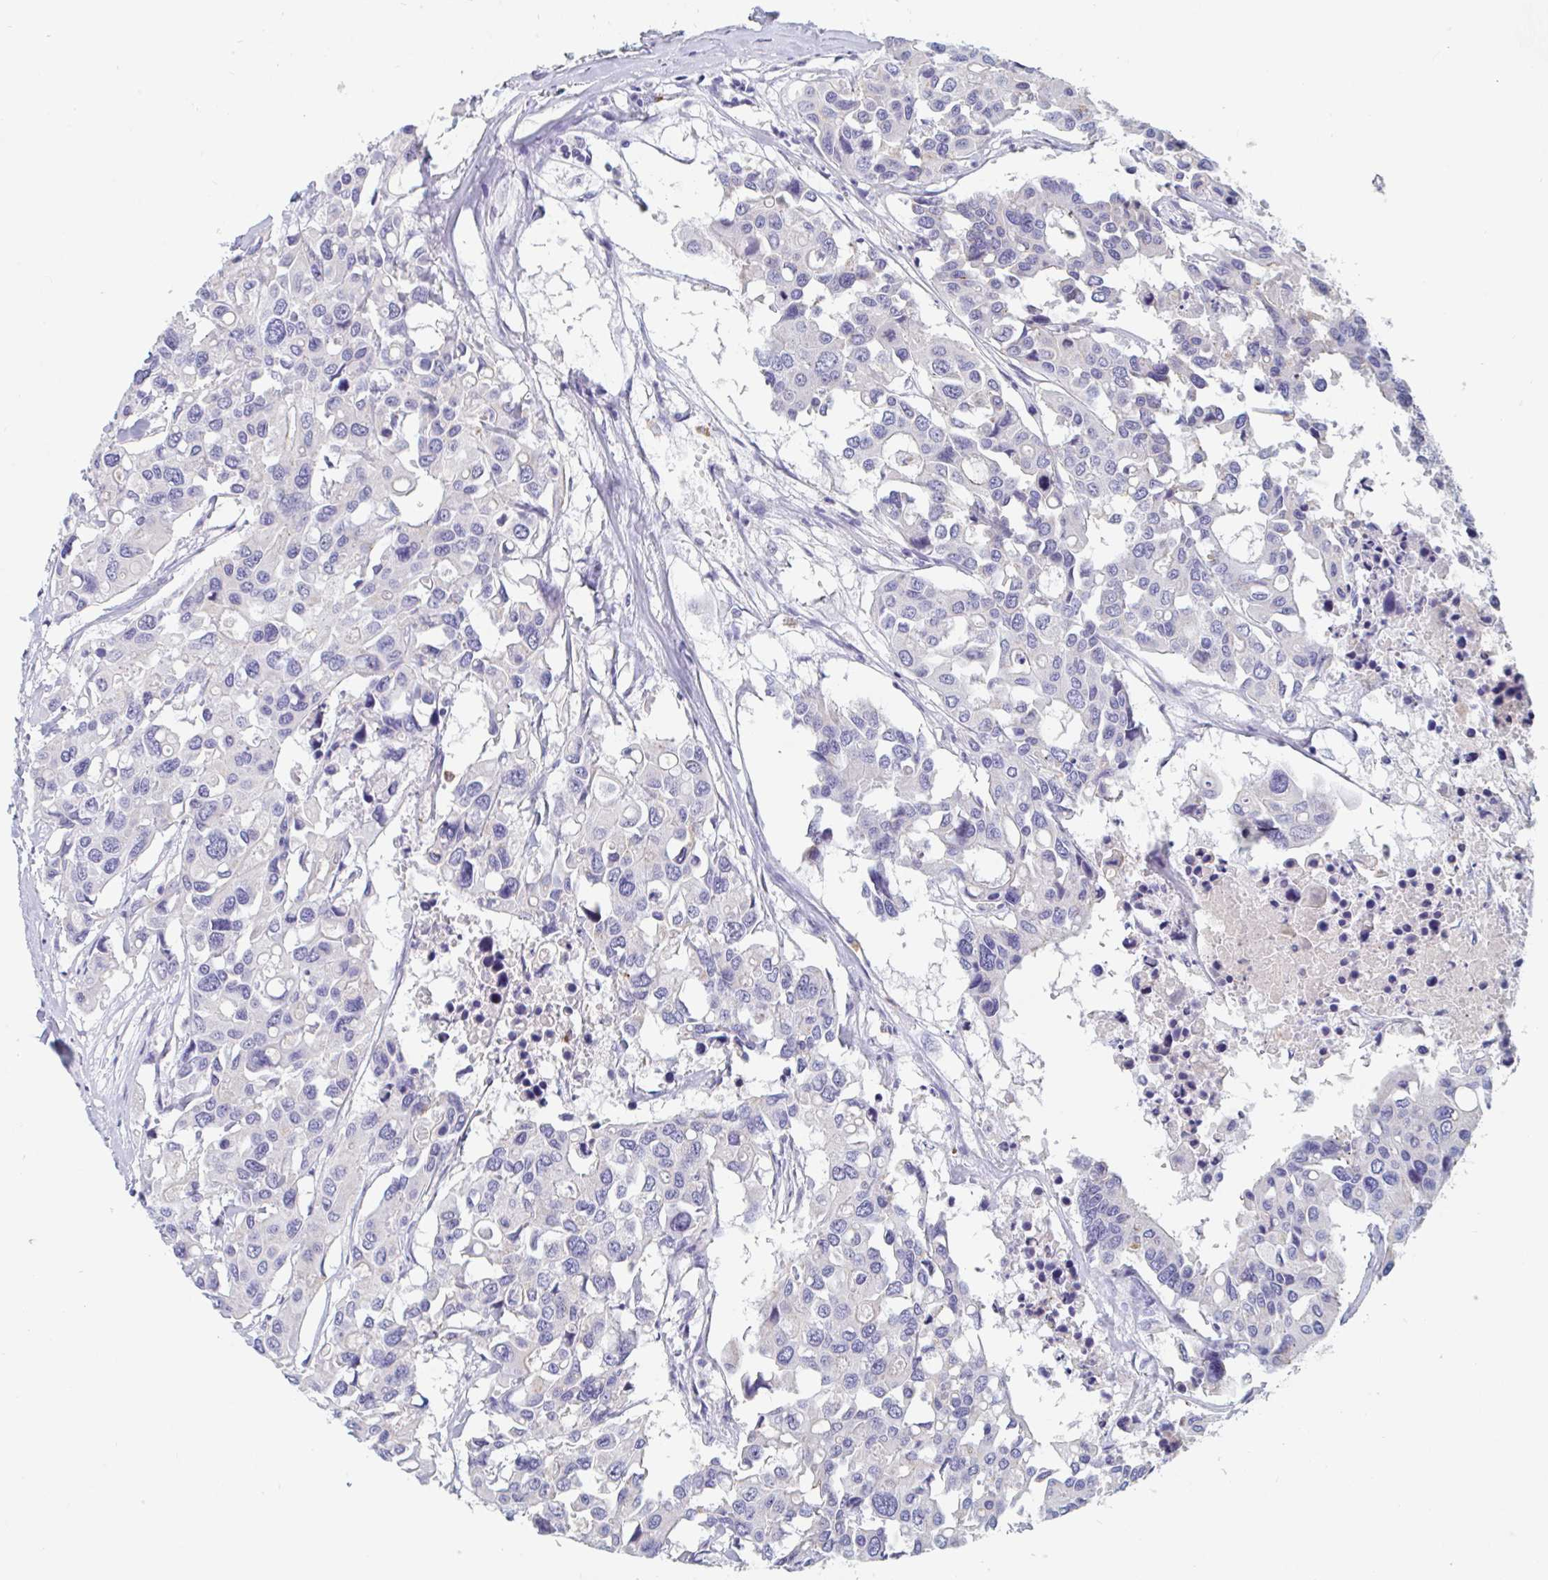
{"staining": {"intensity": "negative", "quantity": "none", "location": "none"}, "tissue": "colorectal cancer", "cell_type": "Tumor cells", "image_type": "cancer", "snomed": [{"axis": "morphology", "description": "Adenocarcinoma, NOS"}, {"axis": "topography", "description": "Colon"}], "caption": "Adenocarcinoma (colorectal) was stained to show a protein in brown. There is no significant positivity in tumor cells. Brightfield microscopy of immunohistochemistry stained with DAB (brown) and hematoxylin (blue), captured at high magnification.", "gene": "ZNHIT2", "patient": {"sex": "male", "age": 77}}